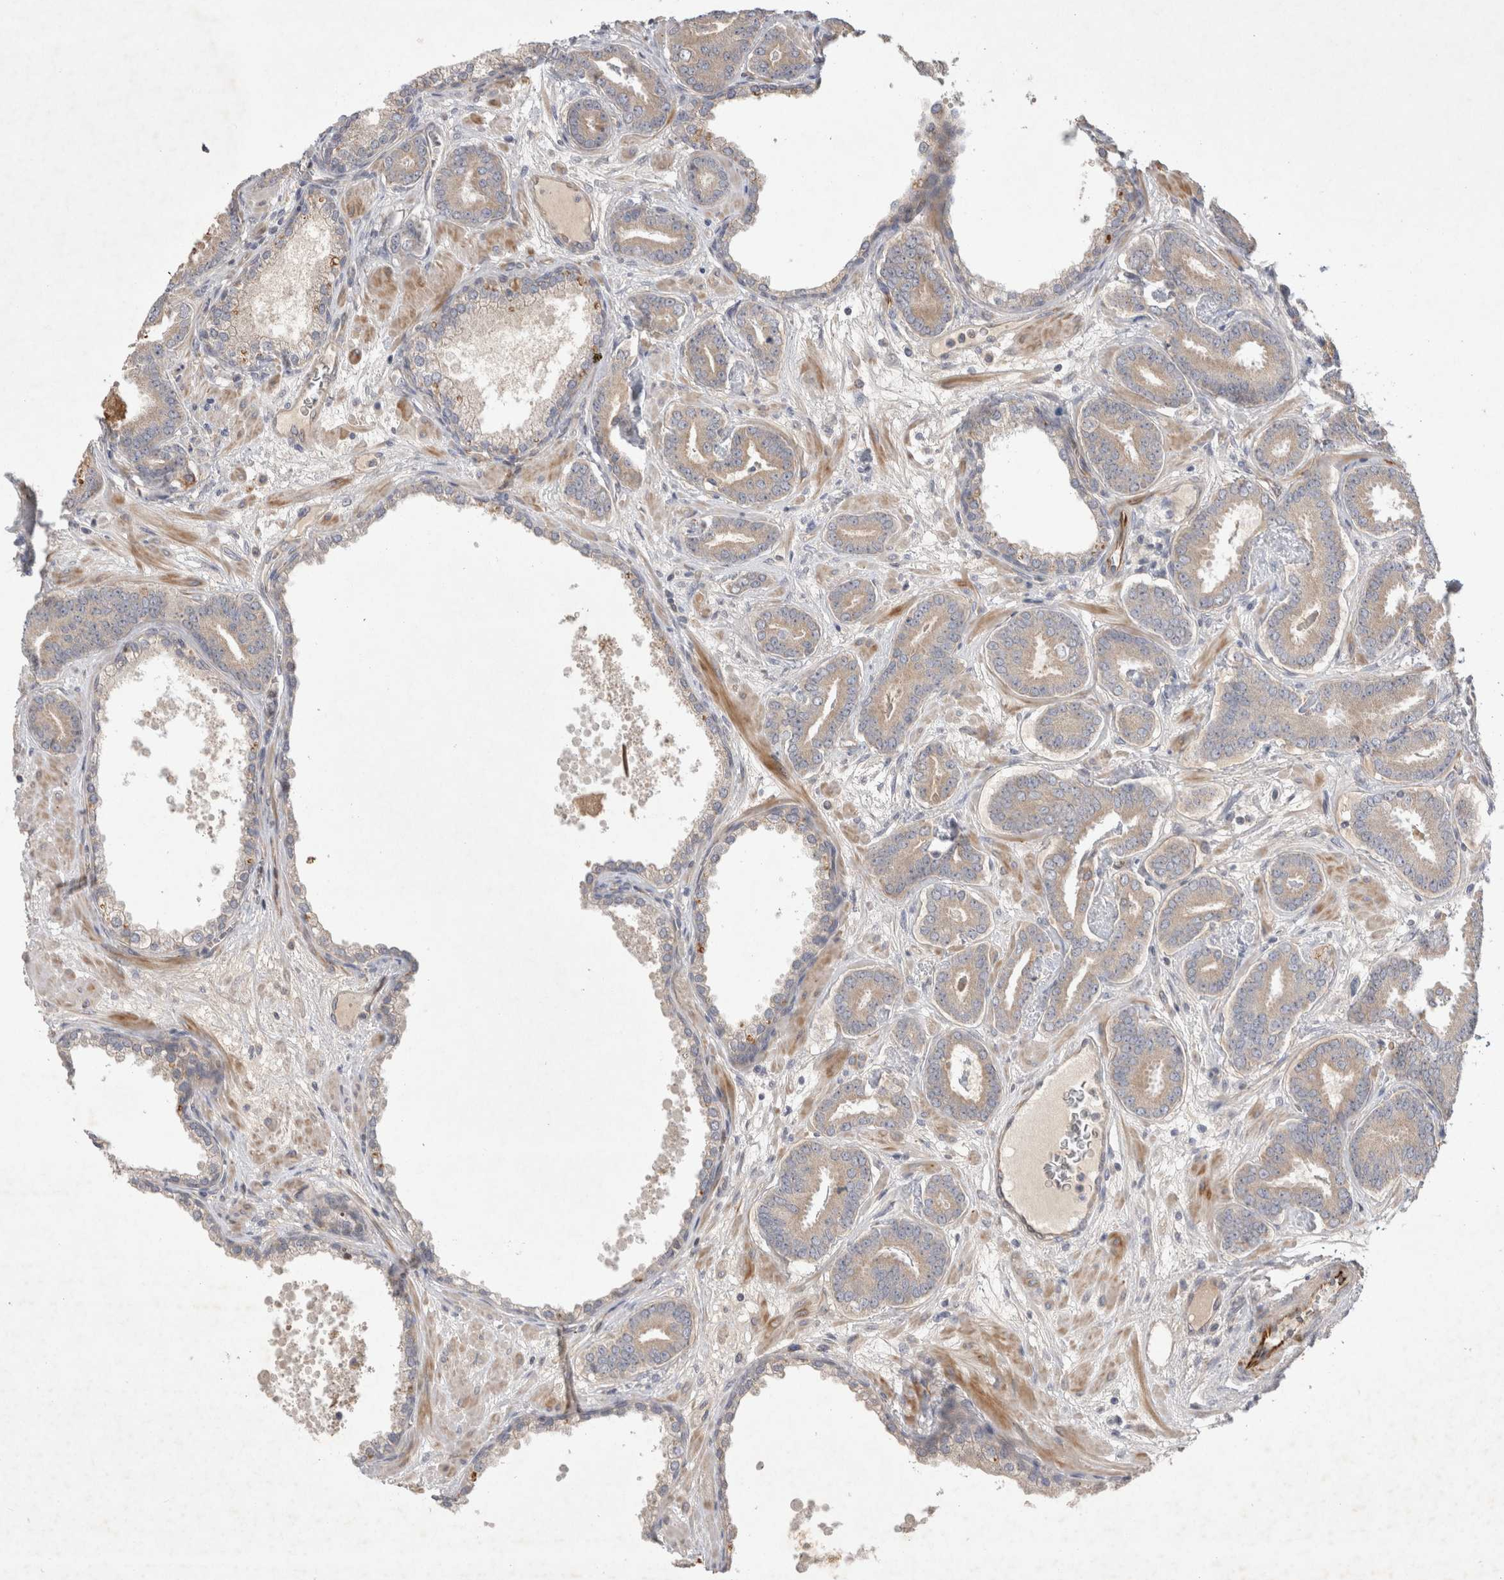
{"staining": {"intensity": "weak", "quantity": "25%-75%", "location": "cytoplasmic/membranous"}, "tissue": "prostate cancer", "cell_type": "Tumor cells", "image_type": "cancer", "snomed": [{"axis": "morphology", "description": "Adenocarcinoma, Low grade"}, {"axis": "topography", "description": "Prostate"}], "caption": "The histopathology image demonstrates a brown stain indicating the presence of a protein in the cytoplasmic/membranous of tumor cells in adenocarcinoma (low-grade) (prostate).", "gene": "NMU", "patient": {"sex": "male", "age": 62}}